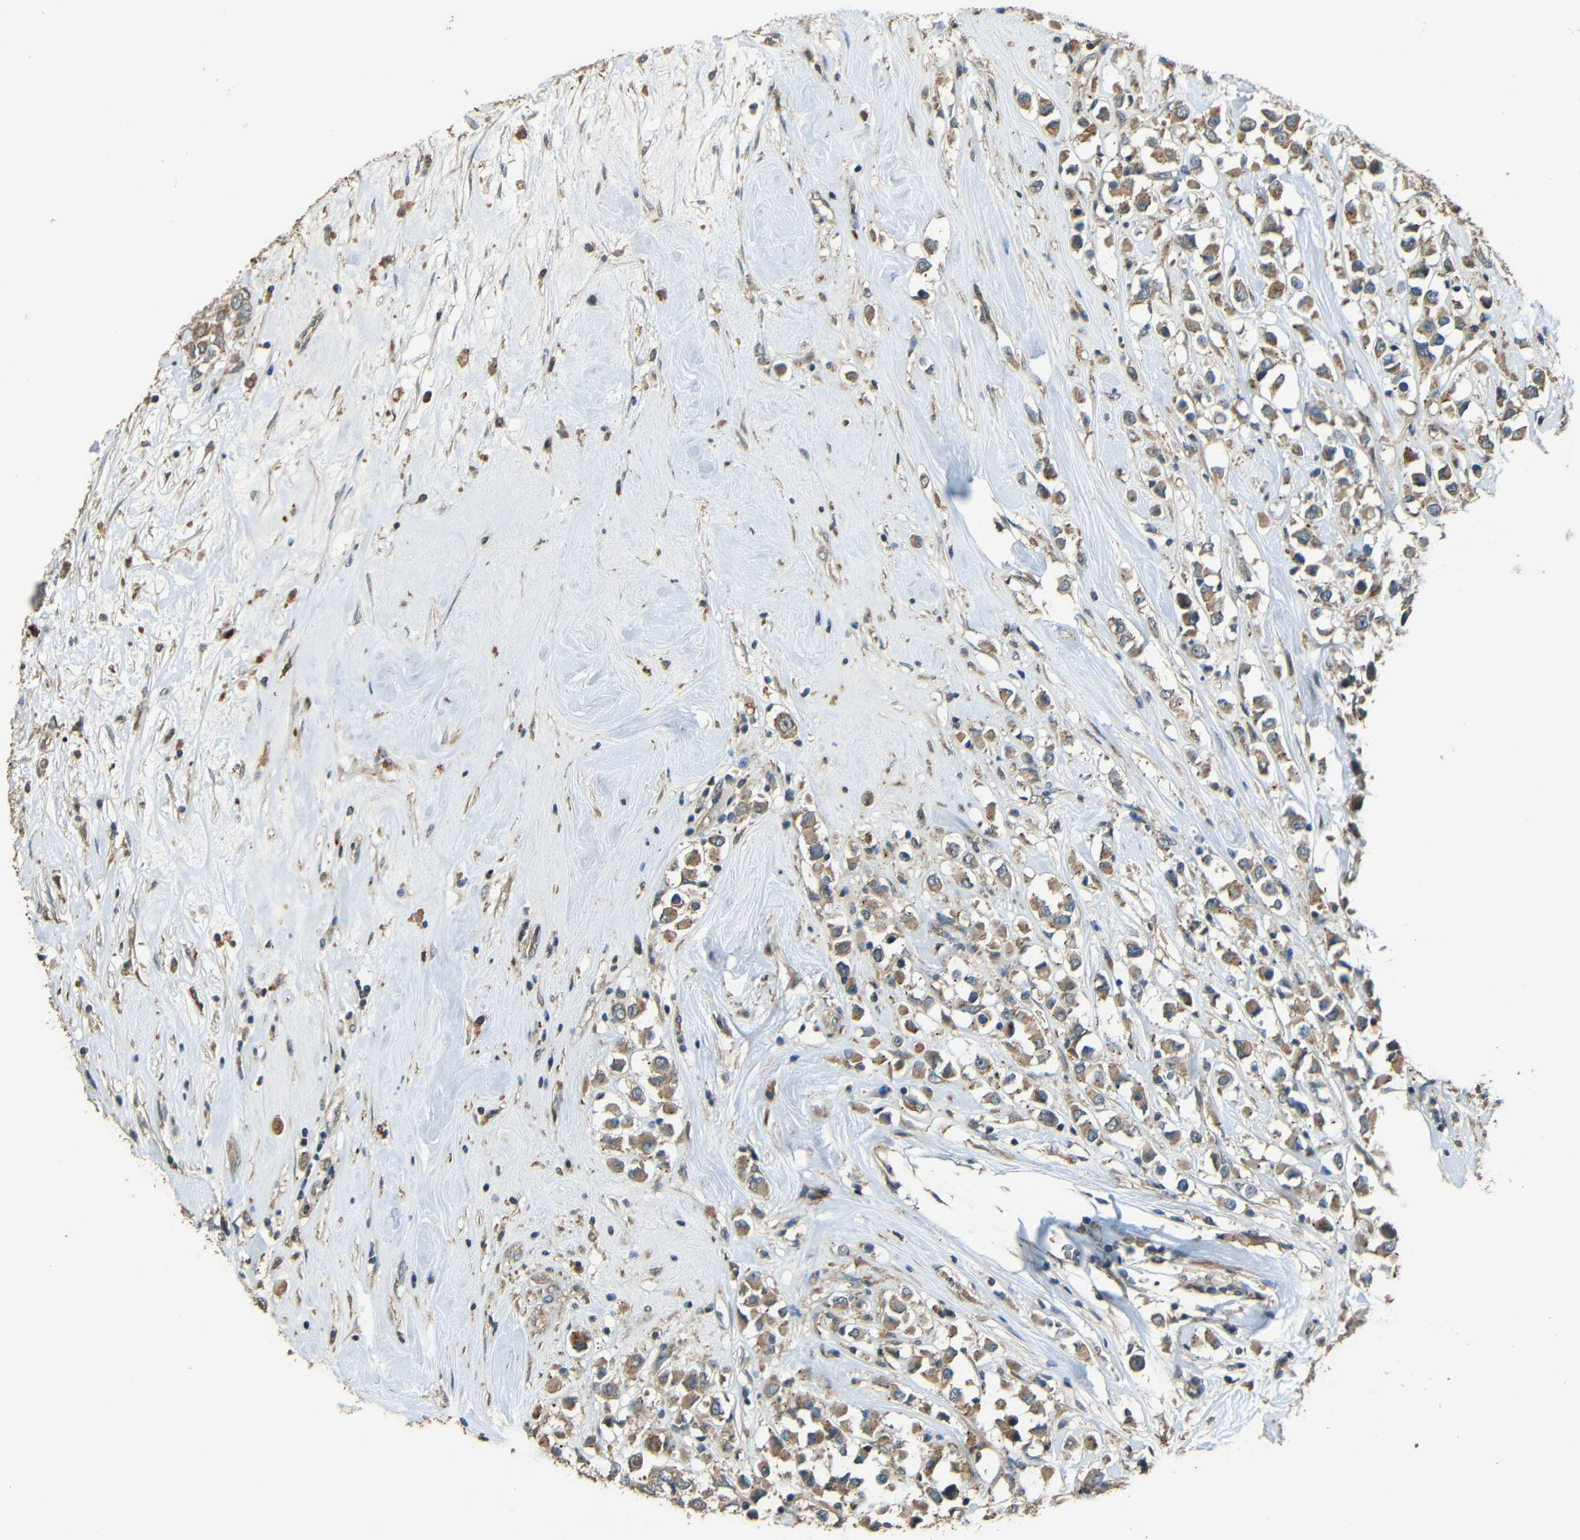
{"staining": {"intensity": "weak", "quantity": ">75%", "location": "cytoplasmic/membranous"}, "tissue": "breast cancer", "cell_type": "Tumor cells", "image_type": "cancer", "snomed": [{"axis": "morphology", "description": "Duct carcinoma"}, {"axis": "topography", "description": "Breast"}], "caption": "Weak cytoplasmic/membranous protein positivity is seen in about >75% of tumor cells in breast cancer.", "gene": "ACACA", "patient": {"sex": "female", "age": 61}}